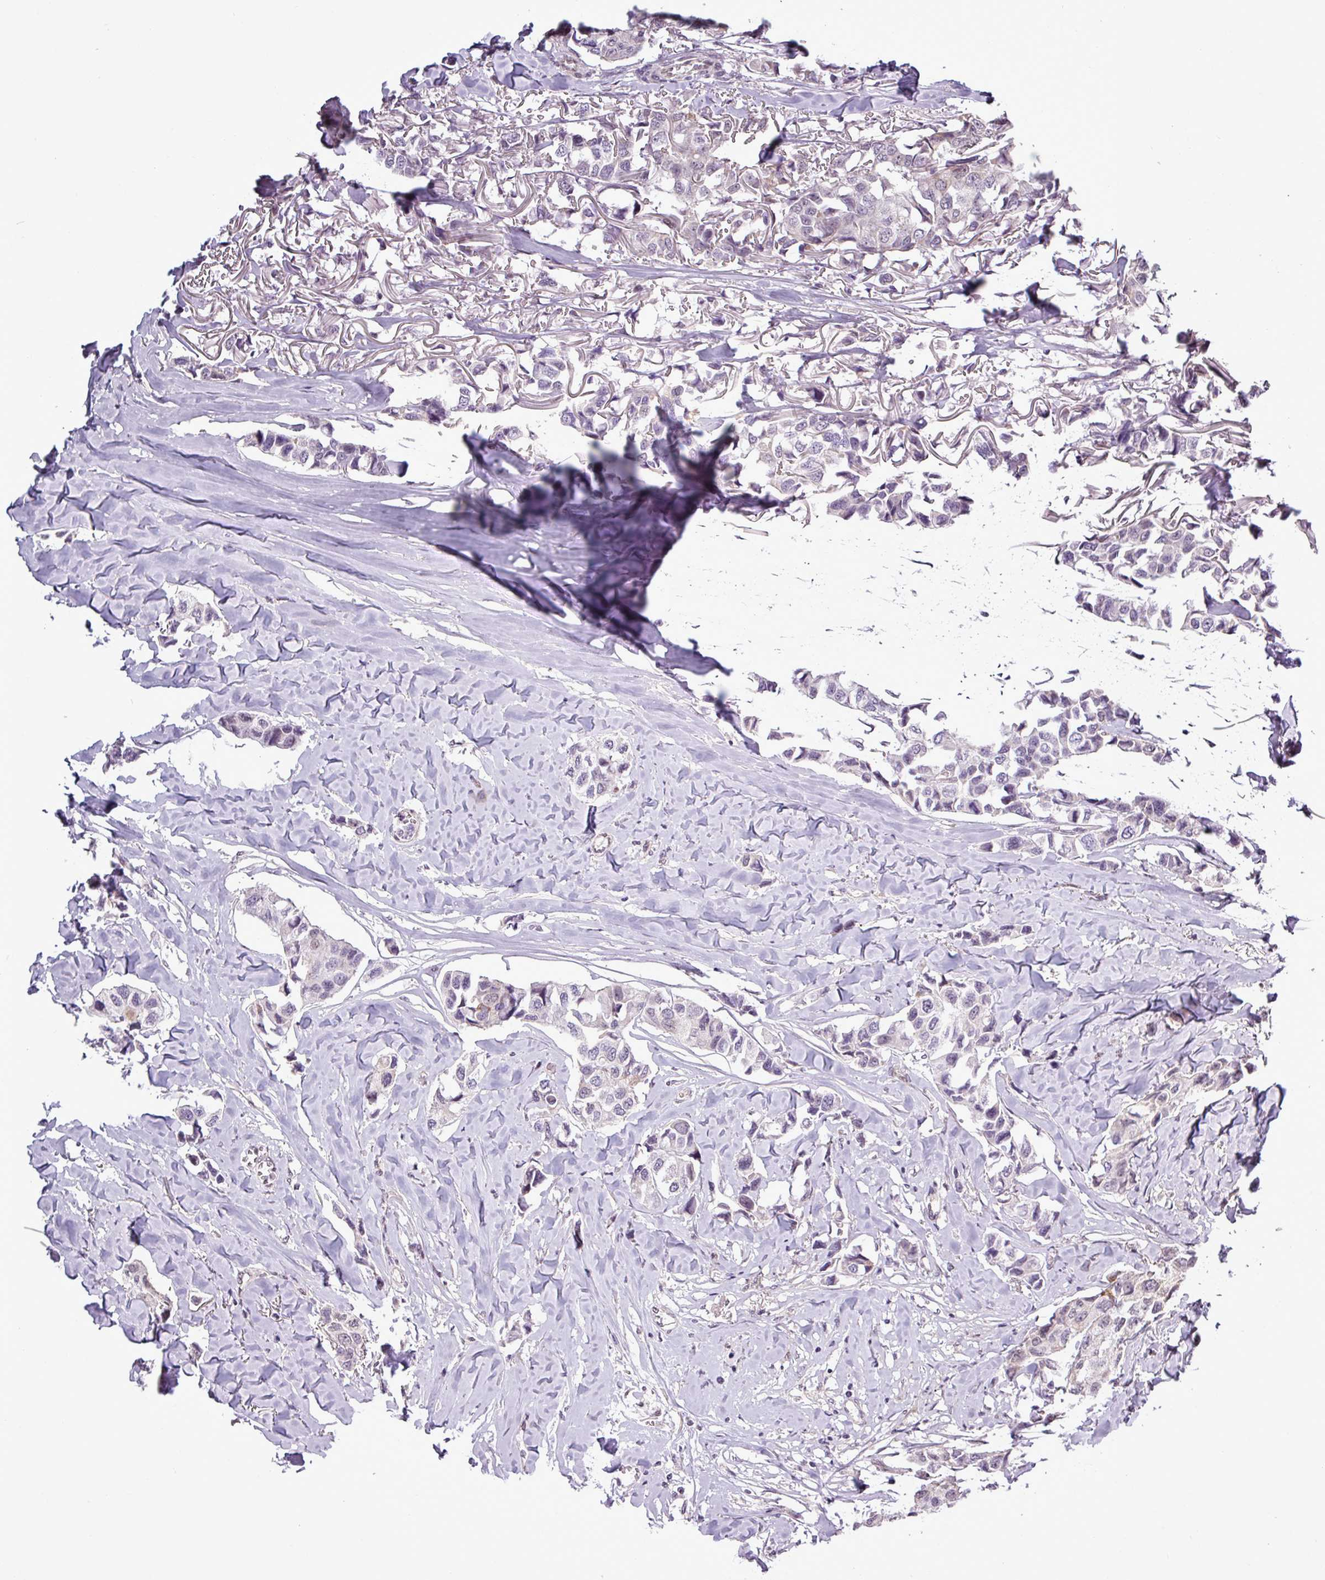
{"staining": {"intensity": "negative", "quantity": "none", "location": "none"}, "tissue": "breast cancer", "cell_type": "Tumor cells", "image_type": "cancer", "snomed": [{"axis": "morphology", "description": "Duct carcinoma"}, {"axis": "topography", "description": "Breast"}], "caption": "Protein analysis of breast intraductal carcinoma shows no significant staining in tumor cells.", "gene": "GPT2", "patient": {"sex": "female", "age": 80}}